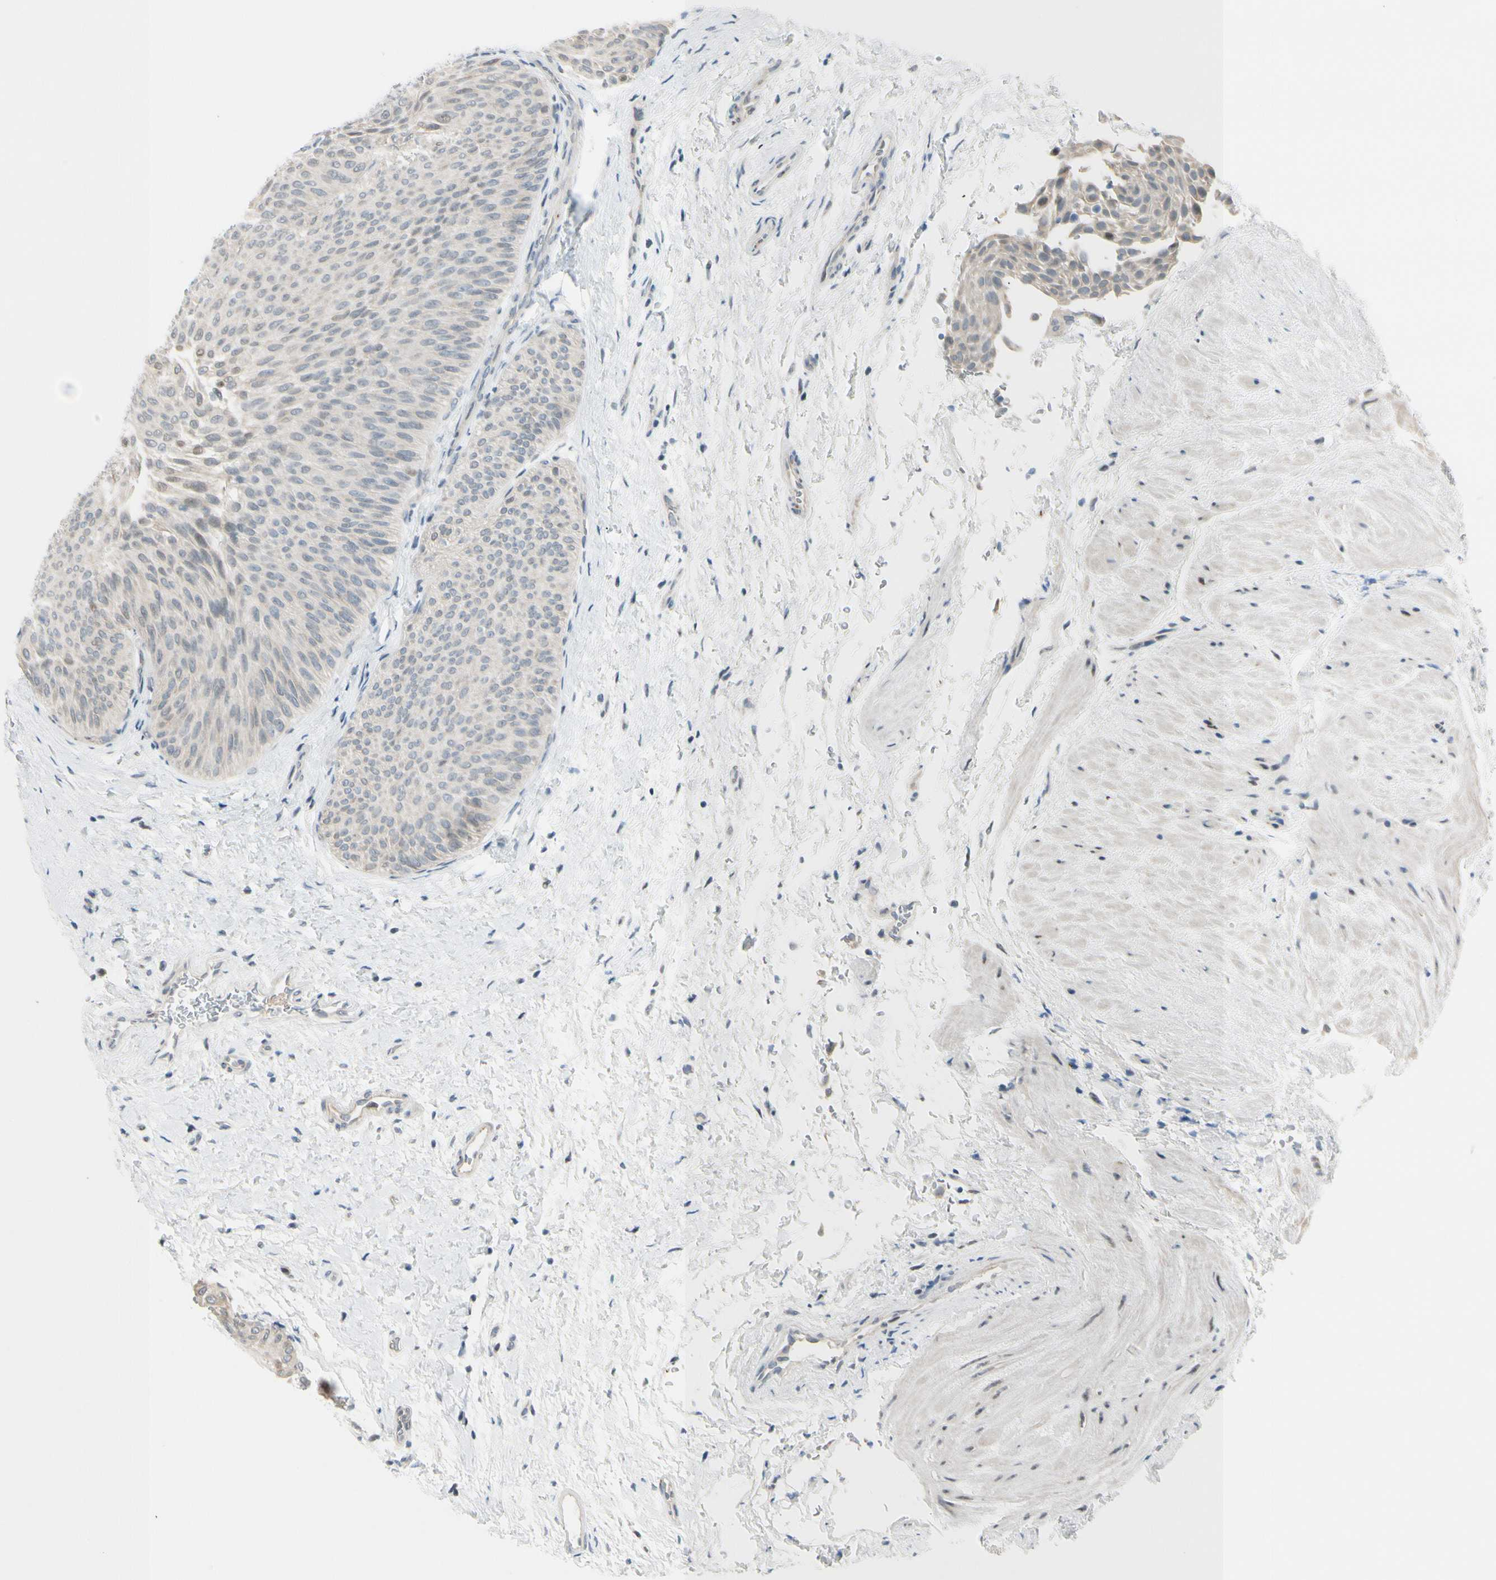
{"staining": {"intensity": "negative", "quantity": "none", "location": "none"}, "tissue": "urothelial cancer", "cell_type": "Tumor cells", "image_type": "cancer", "snomed": [{"axis": "morphology", "description": "Urothelial carcinoma, Low grade"}, {"axis": "topography", "description": "Urinary bladder"}], "caption": "Human urothelial cancer stained for a protein using immunohistochemistry demonstrates no staining in tumor cells.", "gene": "B4GALNT1", "patient": {"sex": "female", "age": 60}}